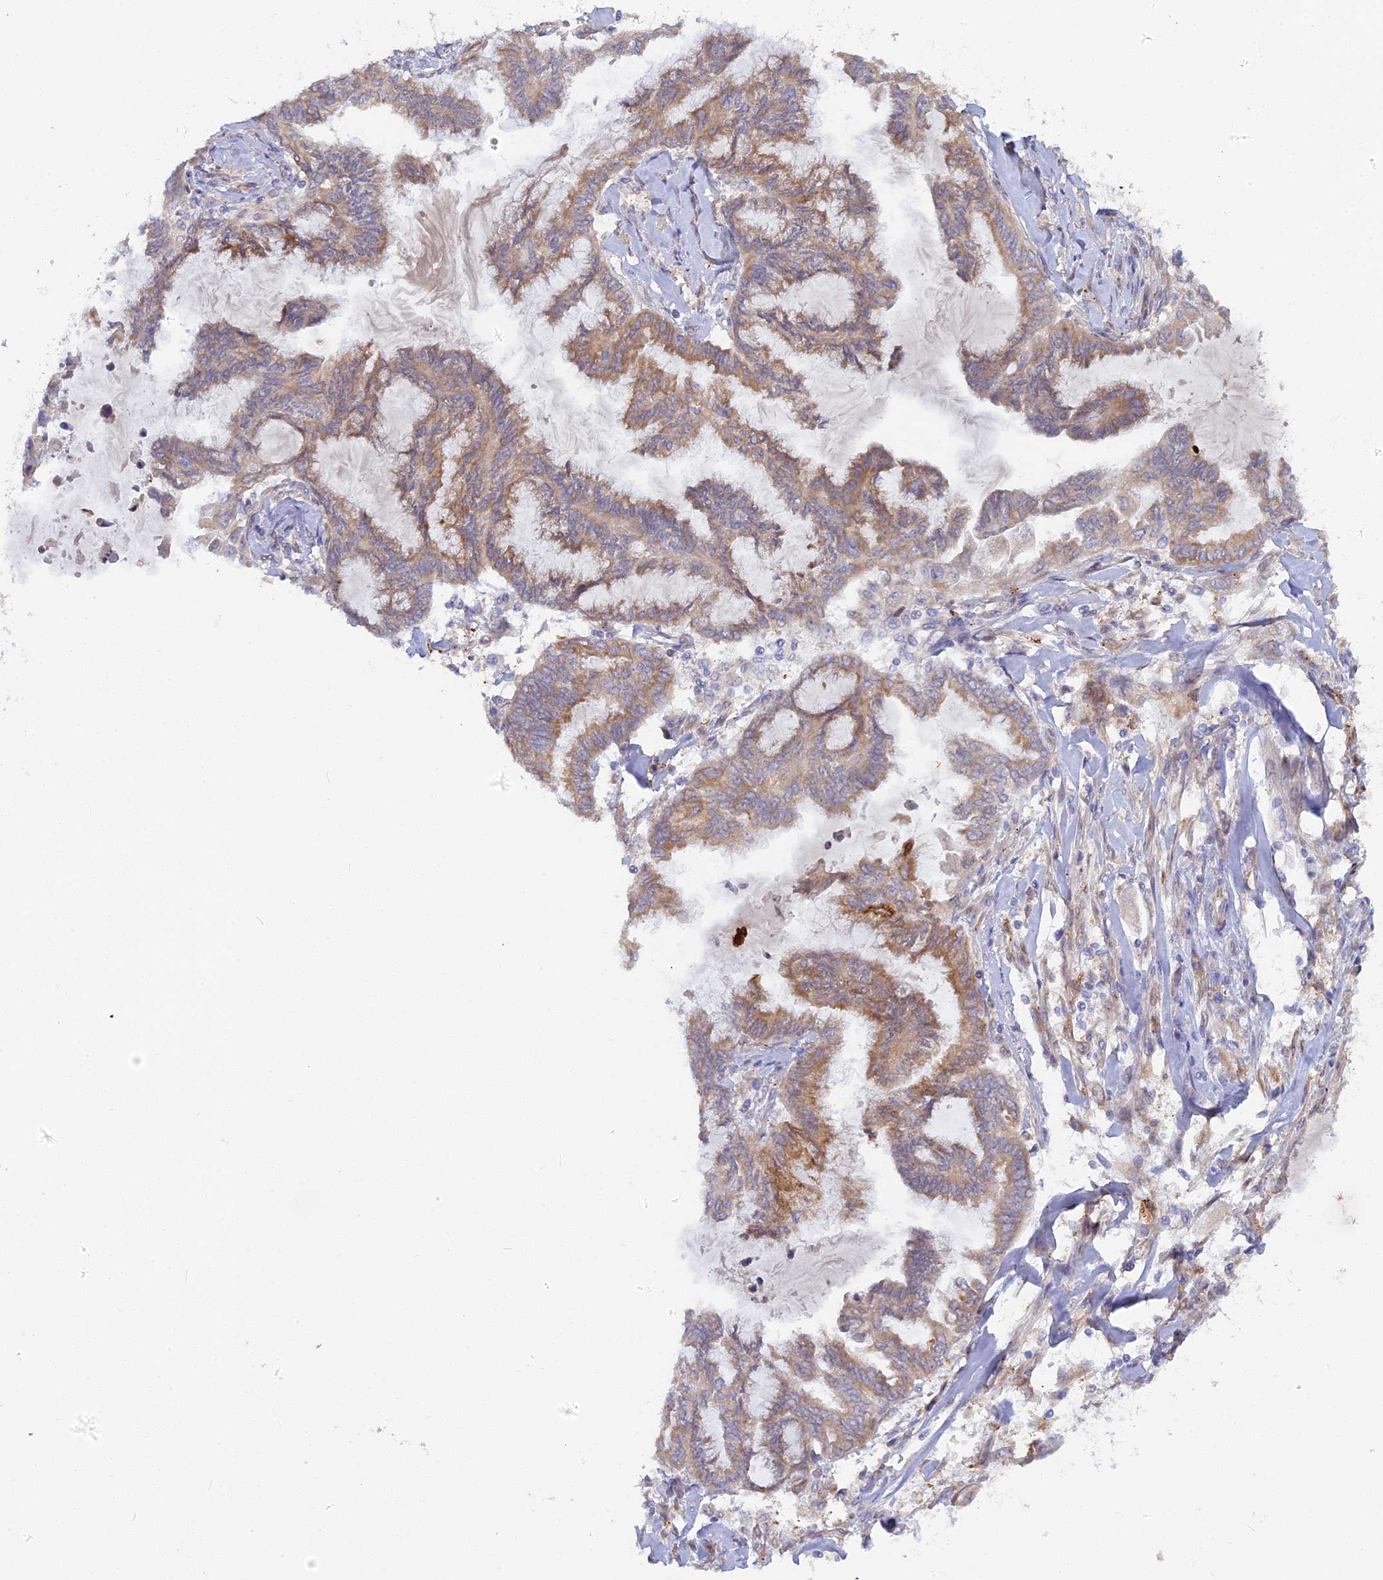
{"staining": {"intensity": "moderate", "quantity": ">75%", "location": "cytoplasmic/membranous"}, "tissue": "endometrial cancer", "cell_type": "Tumor cells", "image_type": "cancer", "snomed": [{"axis": "morphology", "description": "Adenocarcinoma, NOS"}, {"axis": "topography", "description": "Endometrium"}], "caption": "This is an image of IHC staining of endometrial cancer, which shows moderate positivity in the cytoplasmic/membranous of tumor cells.", "gene": "TLCD1", "patient": {"sex": "female", "age": 86}}